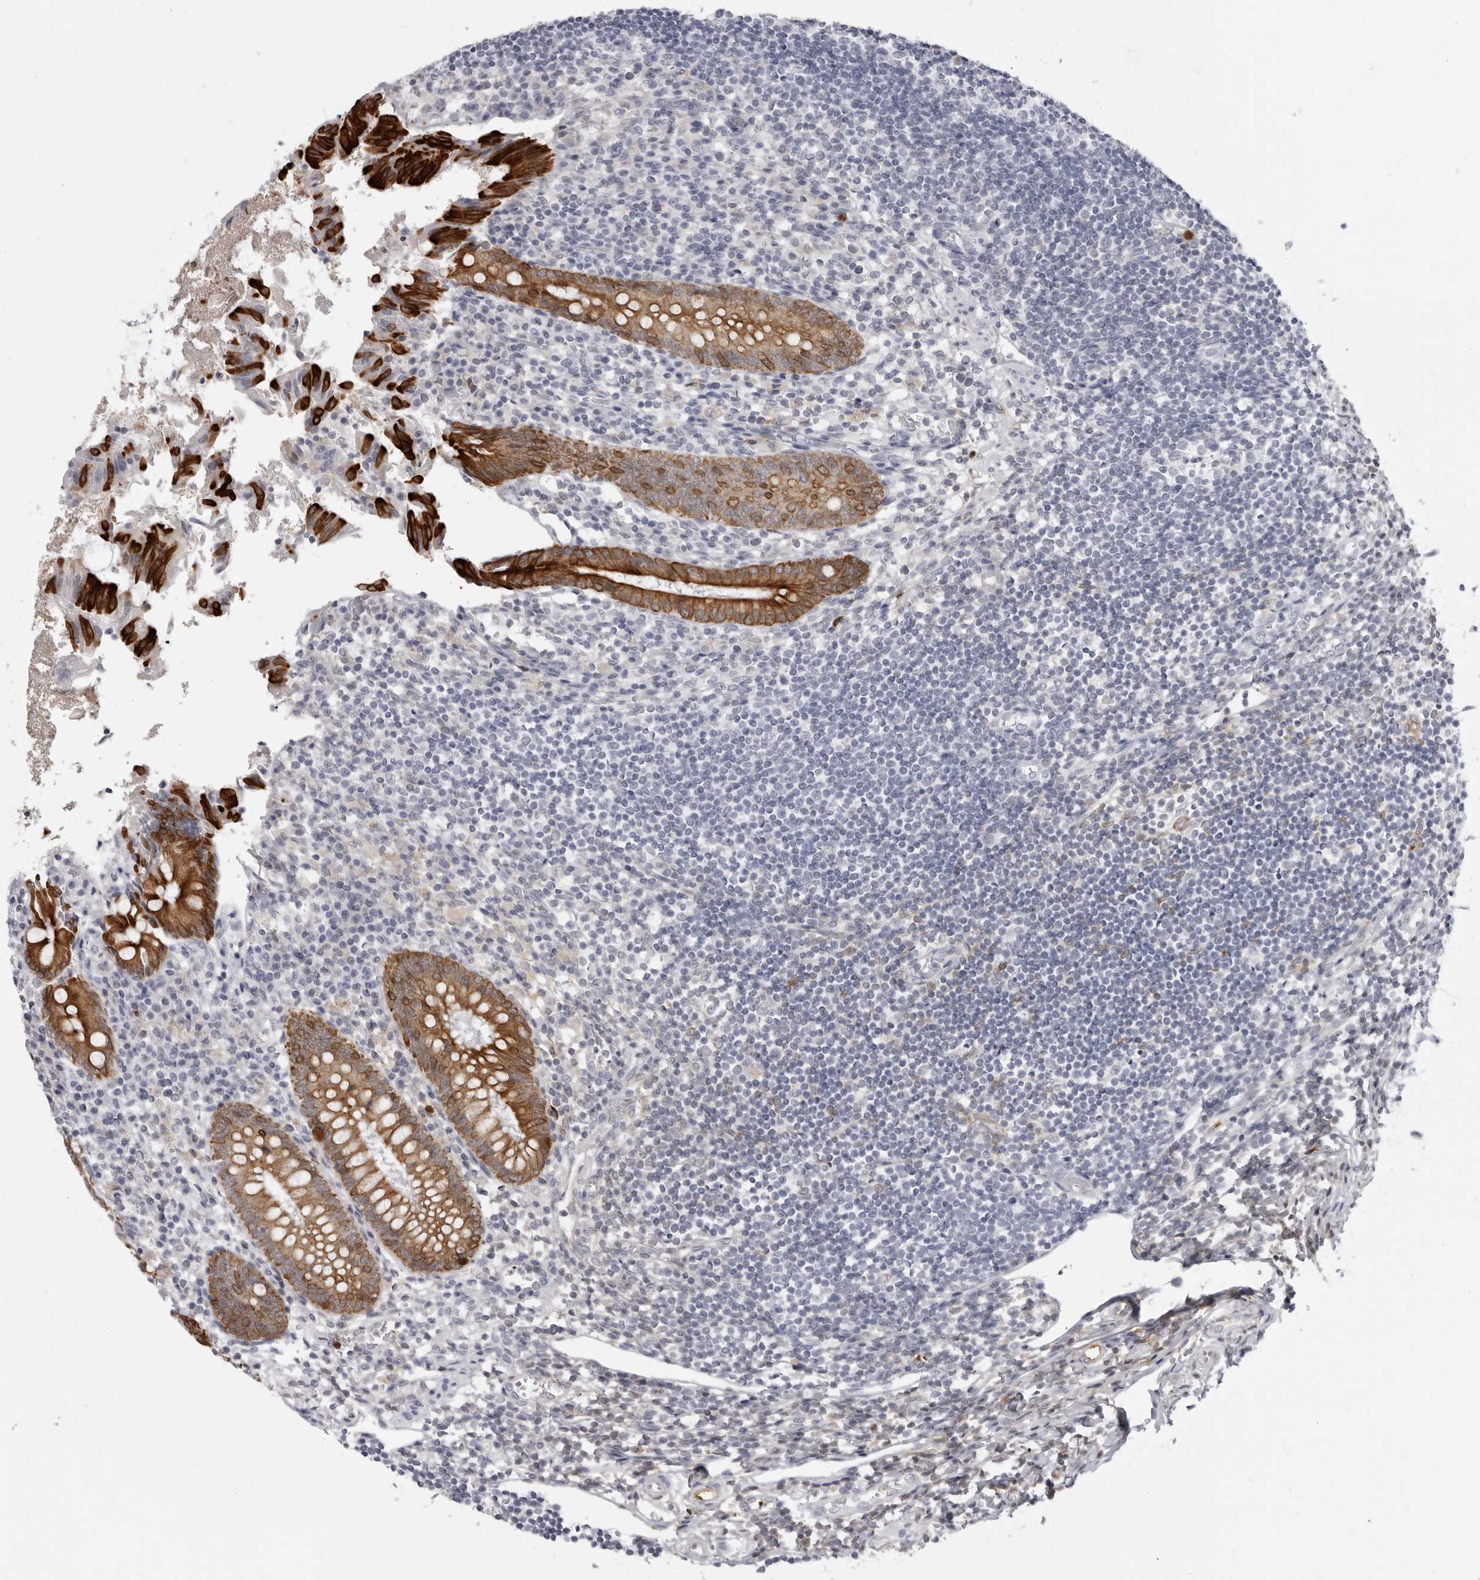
{"staining": {"intensity": "strong", "quantity": ">75%", "location": "cytoplasmic/membranous"}, "tissue": "appendix", "cell_type": "Glandular cells", "image_type": "normal", "snomed": [{"axis": "morphology", "description": "Normal tissue, NOS"}, {"axis": "topography", "description": "Appendix"}], "caption": "Immunohistochemical staining of normal human appendix displays high levels of strong cytoplasmic/membranous staining in approximately >75% of glandular cells. Using DAB (brown) and hematoxylin (blue) stains, captured at high magnification using brightfield microscopy.", "gene": "SERPINF2", "patient": {"sex": "female", "age": 17}}